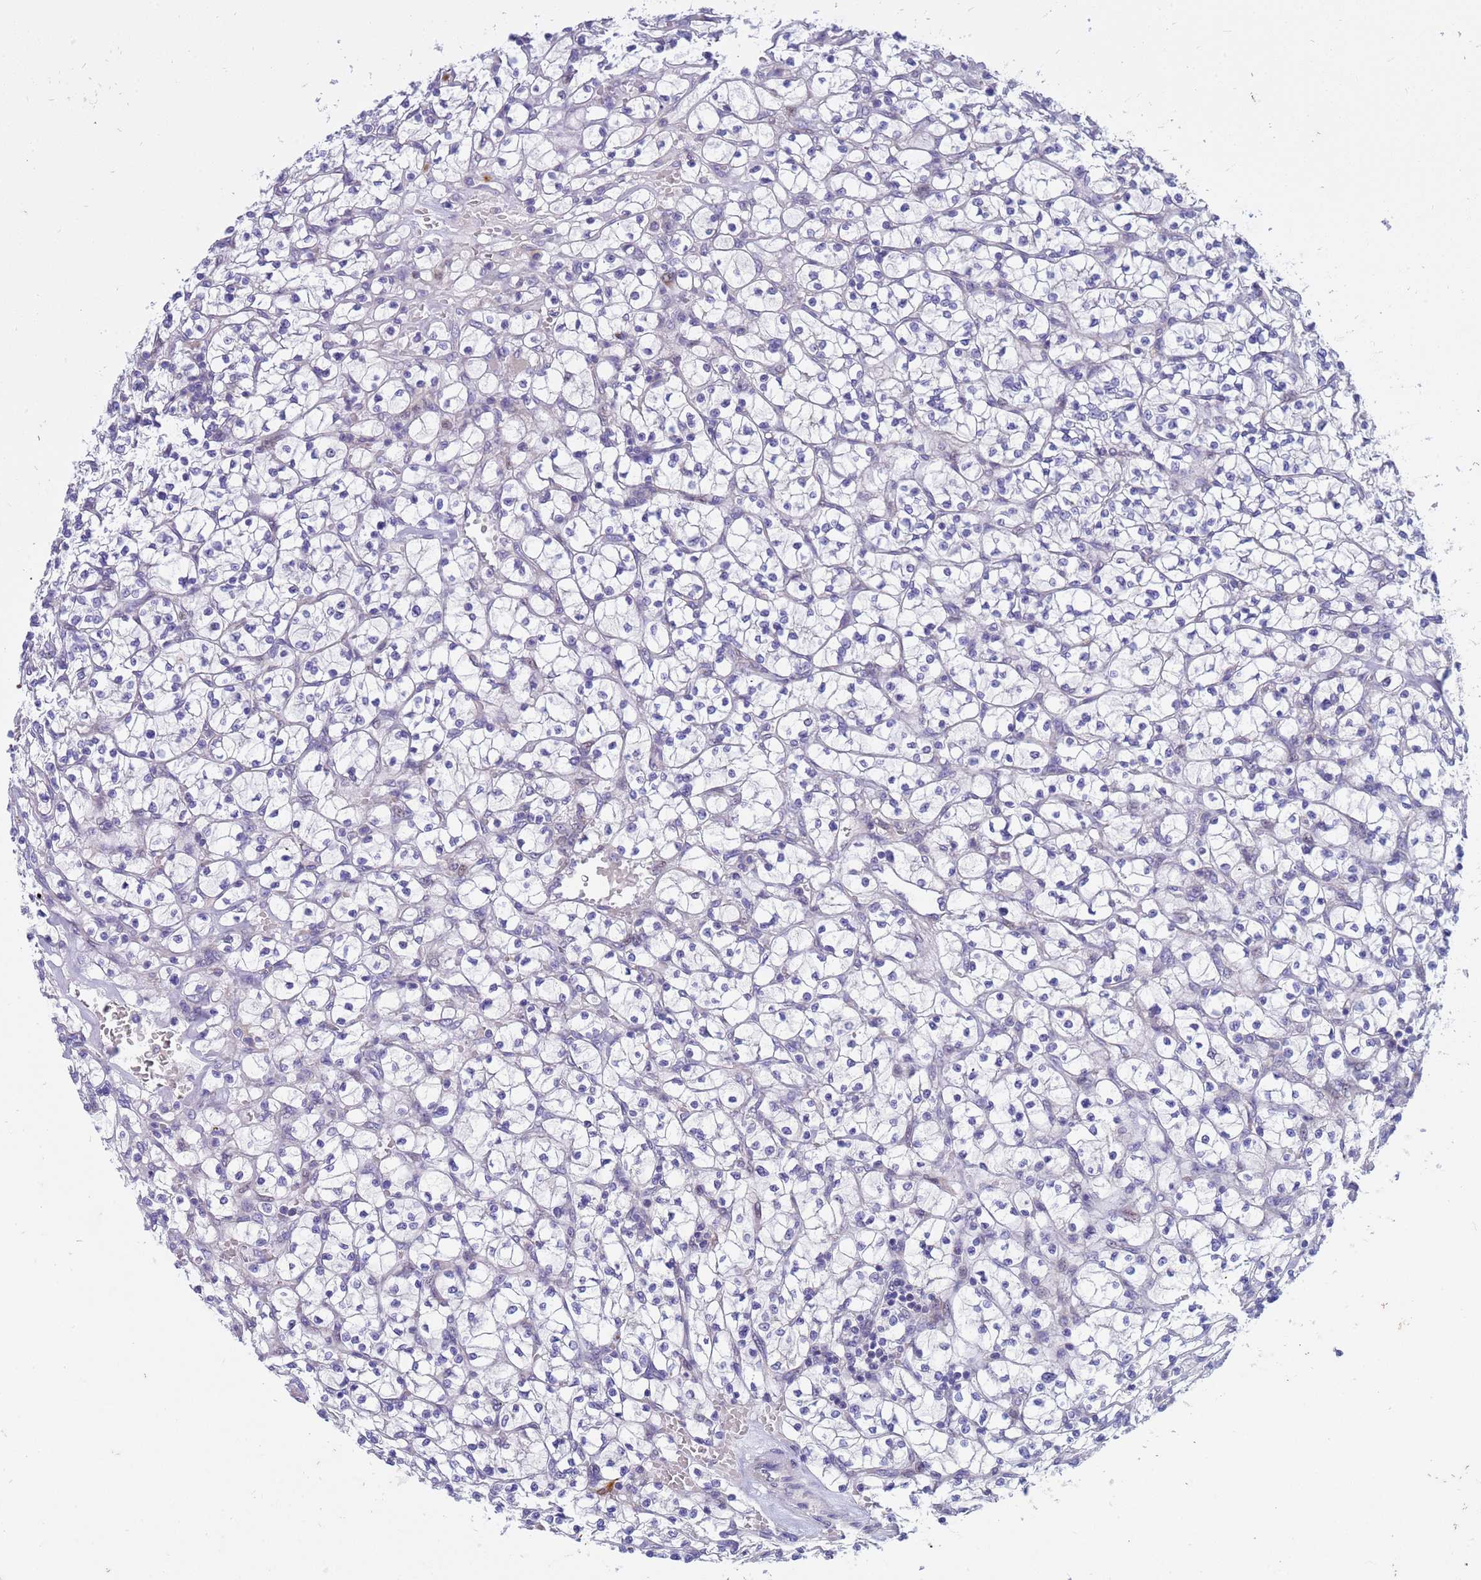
{"staining": {"intensity": "negative", "quantity": "none", "location": "none"}, "tissue": "renal cancer", "cell_type": "Tumor cells", "image_type": "cancer", "snomed": [{"axis": "morphology", "description": "Adenocarcinoma, NOS"}, {"axis": "topography", "description": "Kidney"}], "caption": "This micrograph is of renal adenocarcinoma stained with IHC to label a protein in brown with the nuclei are counter-stained blue. There is no expression in tumor cells. (DAB (3,3'-diaminobenzidine) IHC visualized using brightfield microscopy, high magnification).", "gene": "LRATD1", "patient": {"sex": "female", "age": 64}}